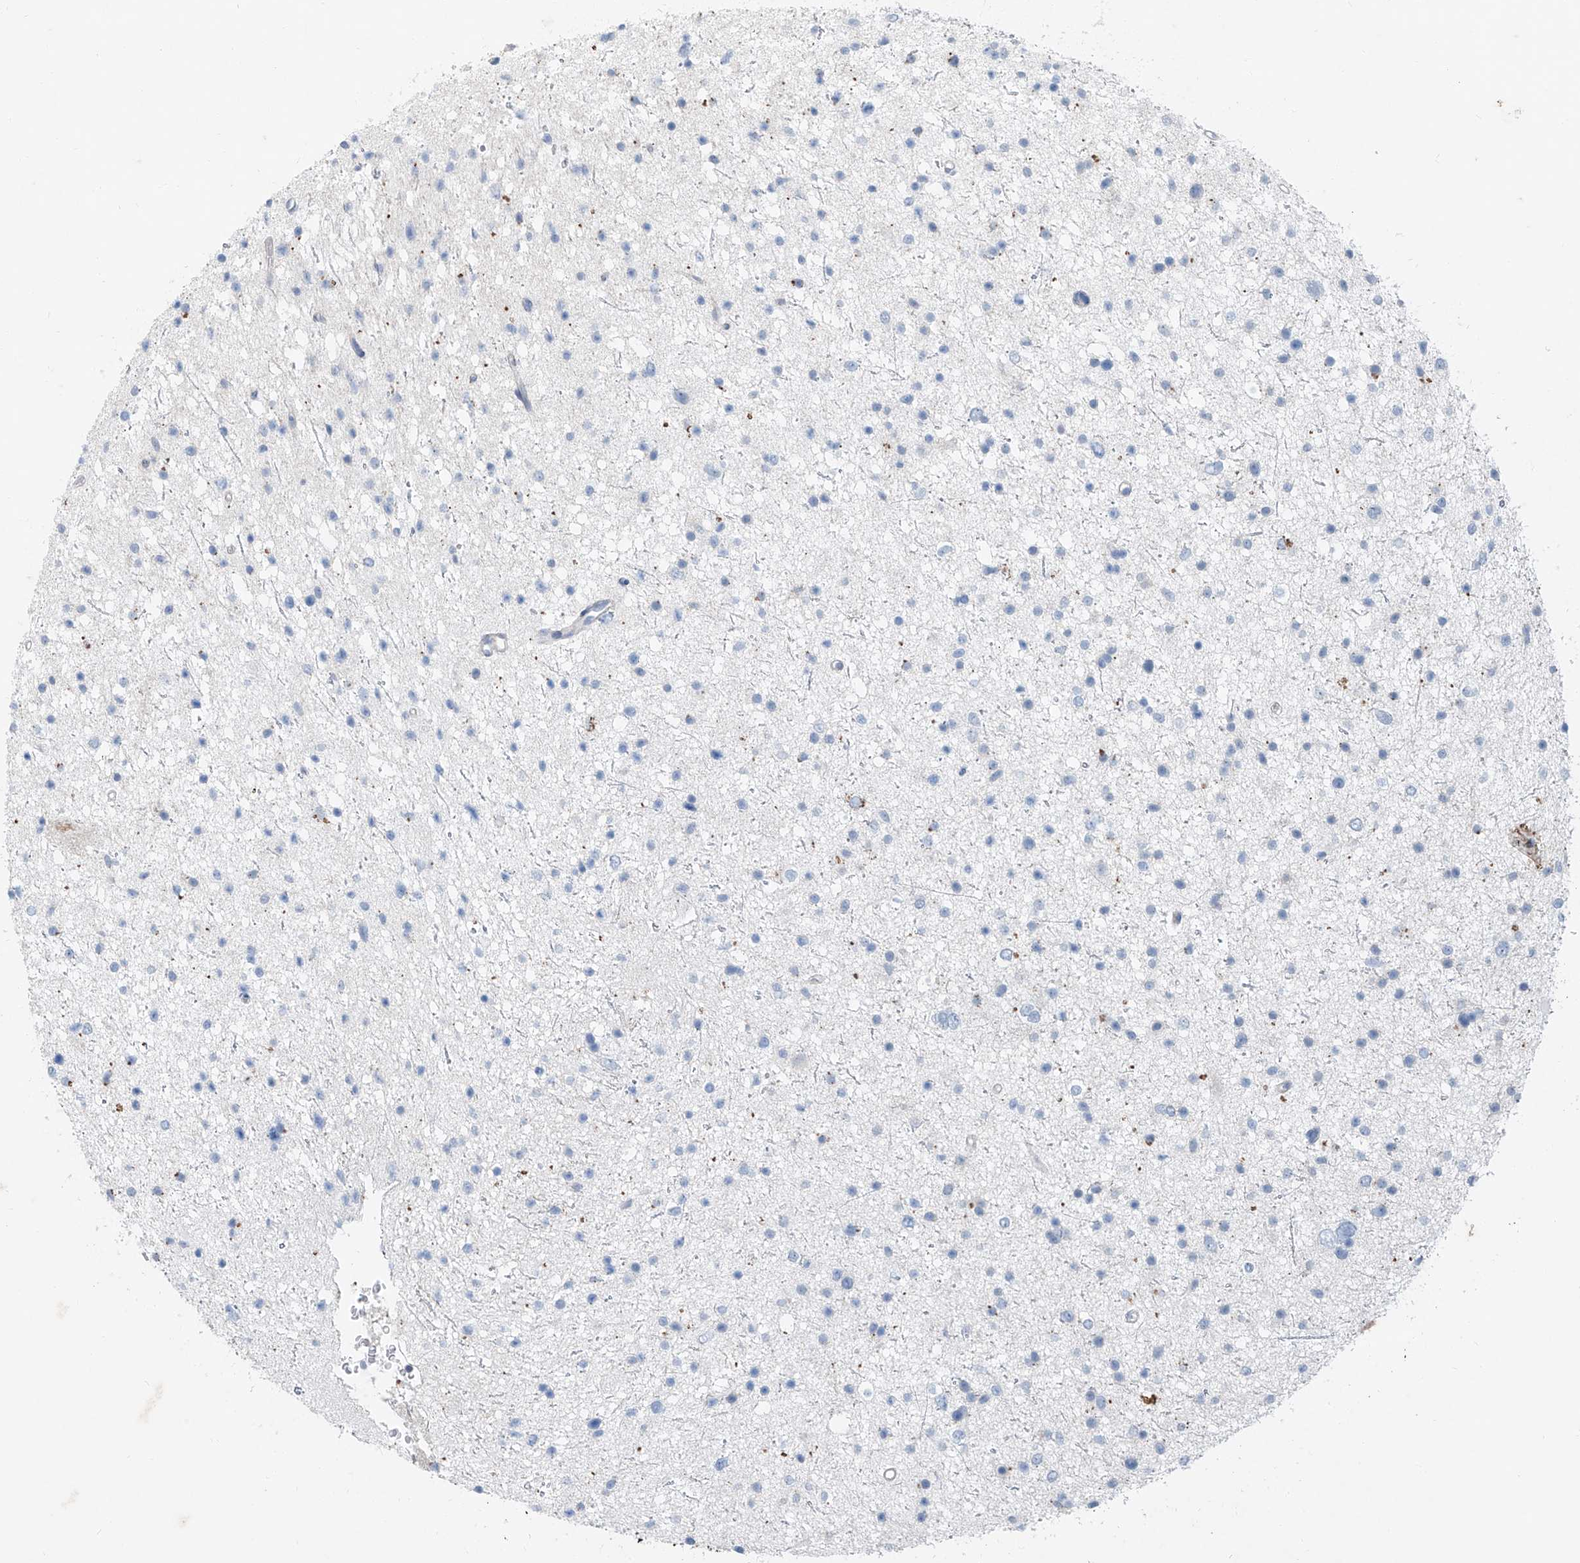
{"staining": {"intensity": "negative", "quantity": "none", "location": "none"}, "tissue": "glioma", "cell_type": "Tumor cells", "image_type": "cancer", "snomed": [{"axis": "morphology", "description": "Glioma, malignant, Low grade"}, {"axis": "topography", "description": "Brain"}], "caption": "Image shows no protein expression in tumor cells of malignant glioma (low-grade) tissue.", "gene": "ANKRD34A", "patient": {"sex": "female", "age": 37}}